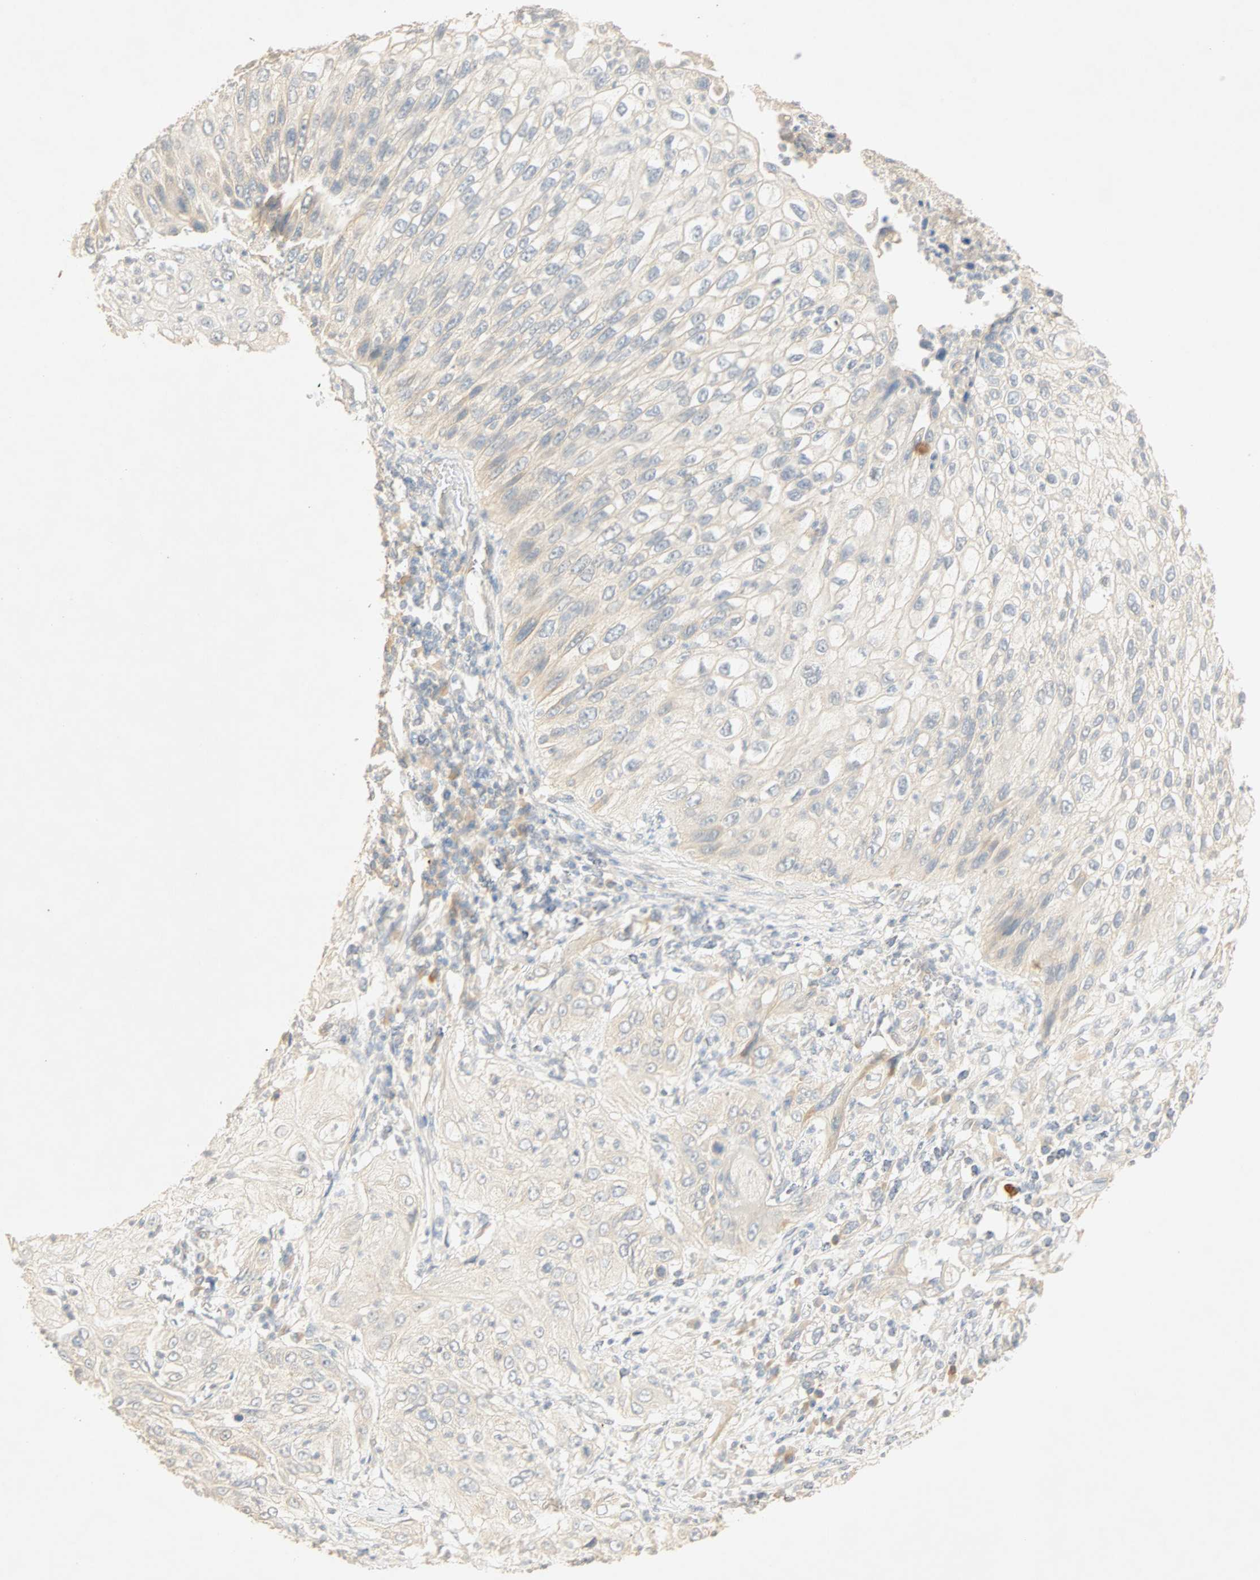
{"staining": {"intensity": "negative", "quantity": "none", "location": "none"}, "tissue": "lung cancer", "cell_type": "Tumor cells", "image_type": "cancer", "snomed": [{"axis": "morphology", "description": "Inflammation, NOS"}, {"axis": "morphology", "description": "Squamous cell carcinoma, NOS"}, {"axis": "topography", "description": "Lymph node"}, {"axis": "topography", "description": "Soft tissue"}, {"axis": "topography", "description": "Lung"}], "caption": "This is an immunohistochemistry (IHC) micrograph of lung cancer. There is no expression in tumor cells.", "gene": "SELENBP1", "patient": {"sex": "male", "age": 66}}